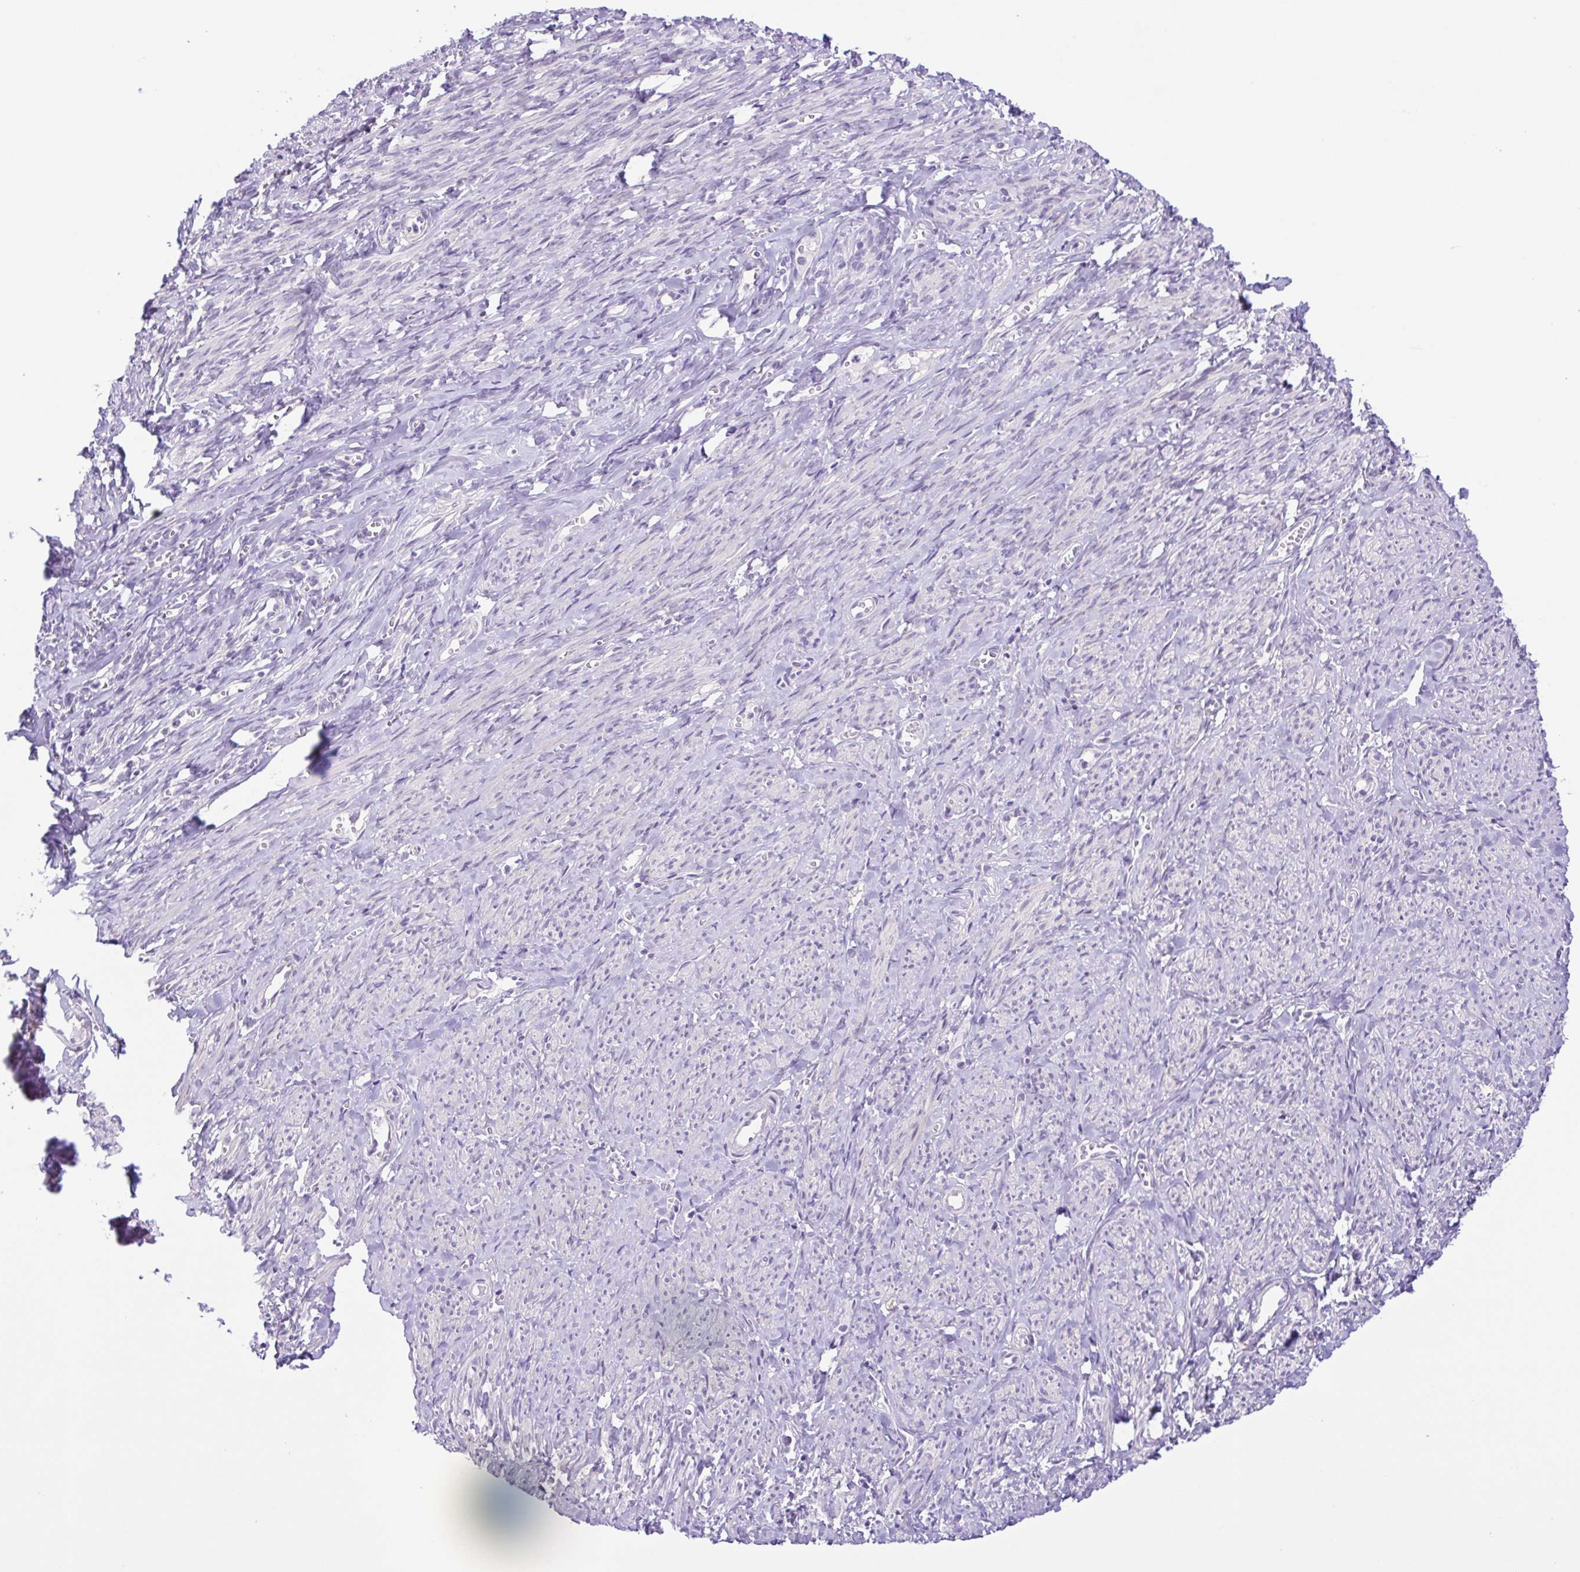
{"staining": {"intensity": "negative", "quantity": "none", "location": "none"}, "tissue": "smooth muscle", "cell_type": "Smooth muscle cells", "image_type": "normal", "snomed": [{"axis": "morphology", "description": "Normal tissue, NOS"}, {"axis": "topography", "description": "Smooth muscle"}], "caption": "There is no significant positivity in smooth muscle cells of smooth muscle.", "gene": "DCLK2", "patient": {"sex": "female", "age": 65}}